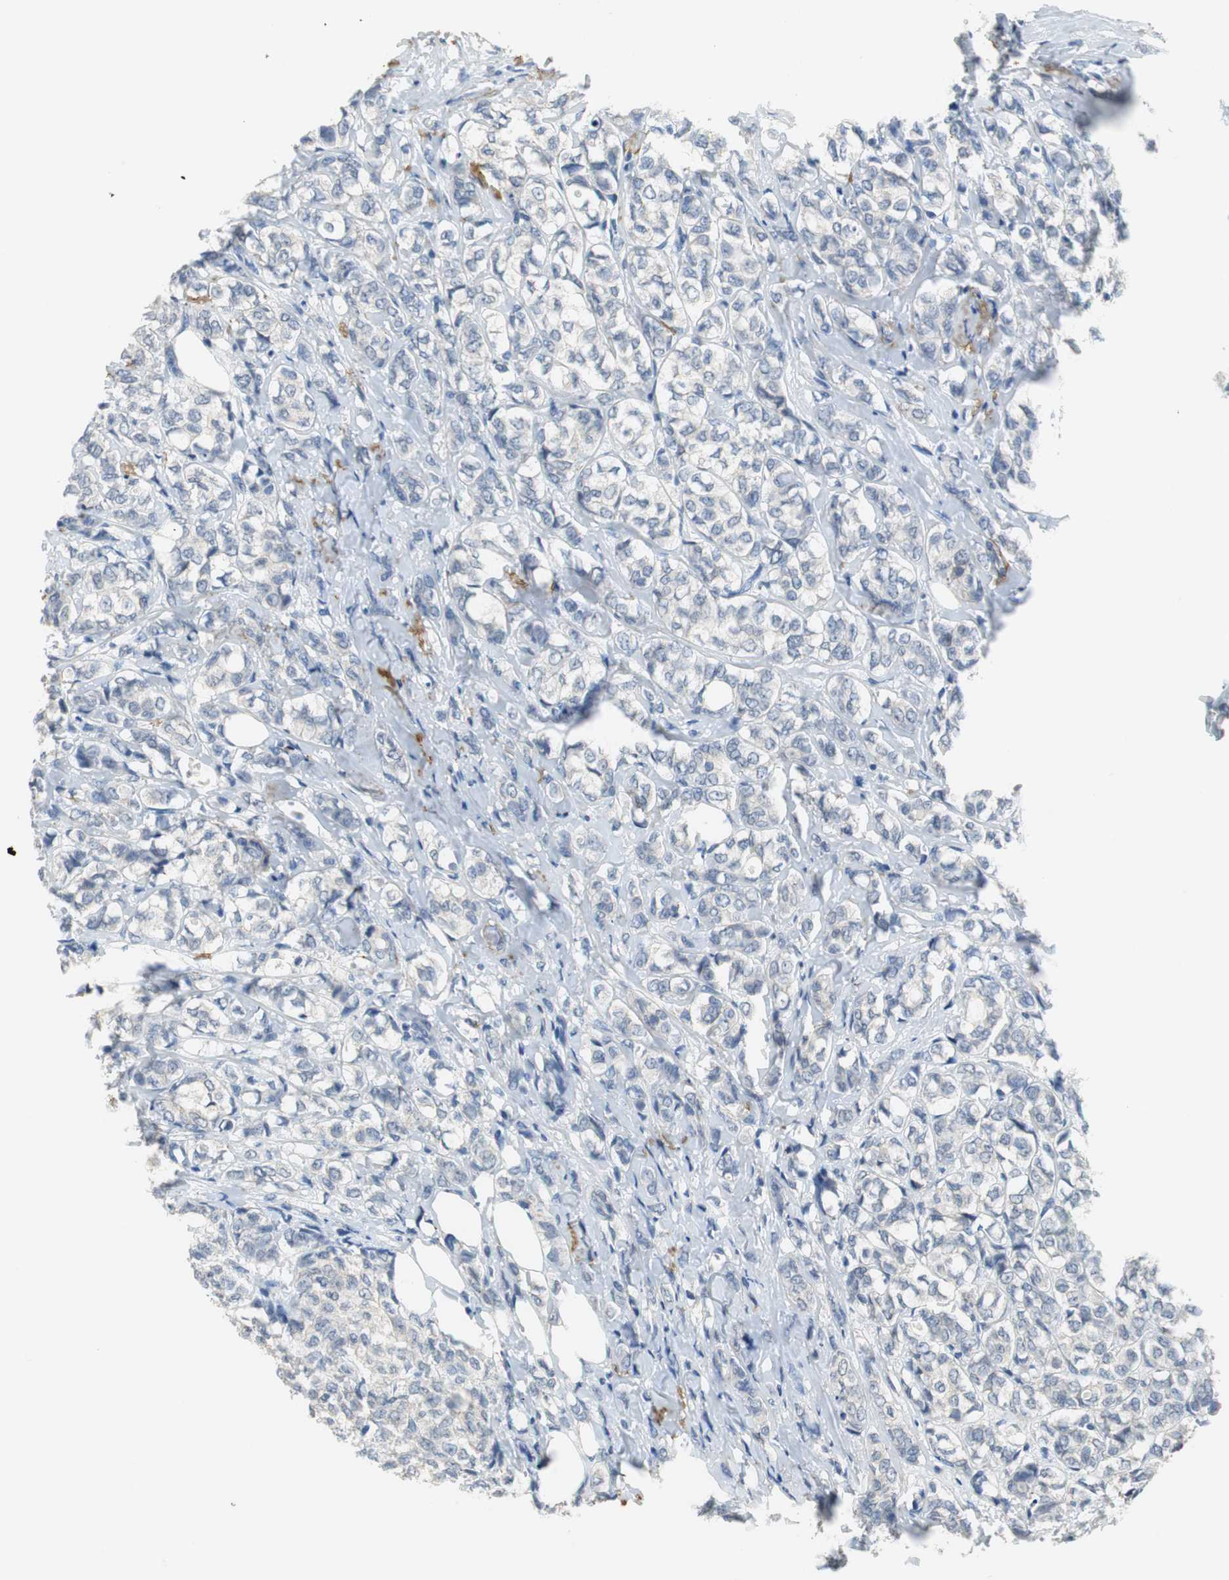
{"staining": {"intensity": "negative", "quantity": "none", "location": "none"}, "tissue": "breast cancer", "cell_type": "Tumor cells", "image_type": "cancer", "snomed": [{"axis": "morphology", "description": "Lobular carcinoma"}, {"axis": "topography", "description": "Breast"}], "caption": "High power microscopy micrograph of an immunohistochemistry micrograph of lobular carcinoma (breast), revealing no significant positivity in tumor cells.", "gene": "MUC7", "patient": {"sex": "female", "age": 60}}